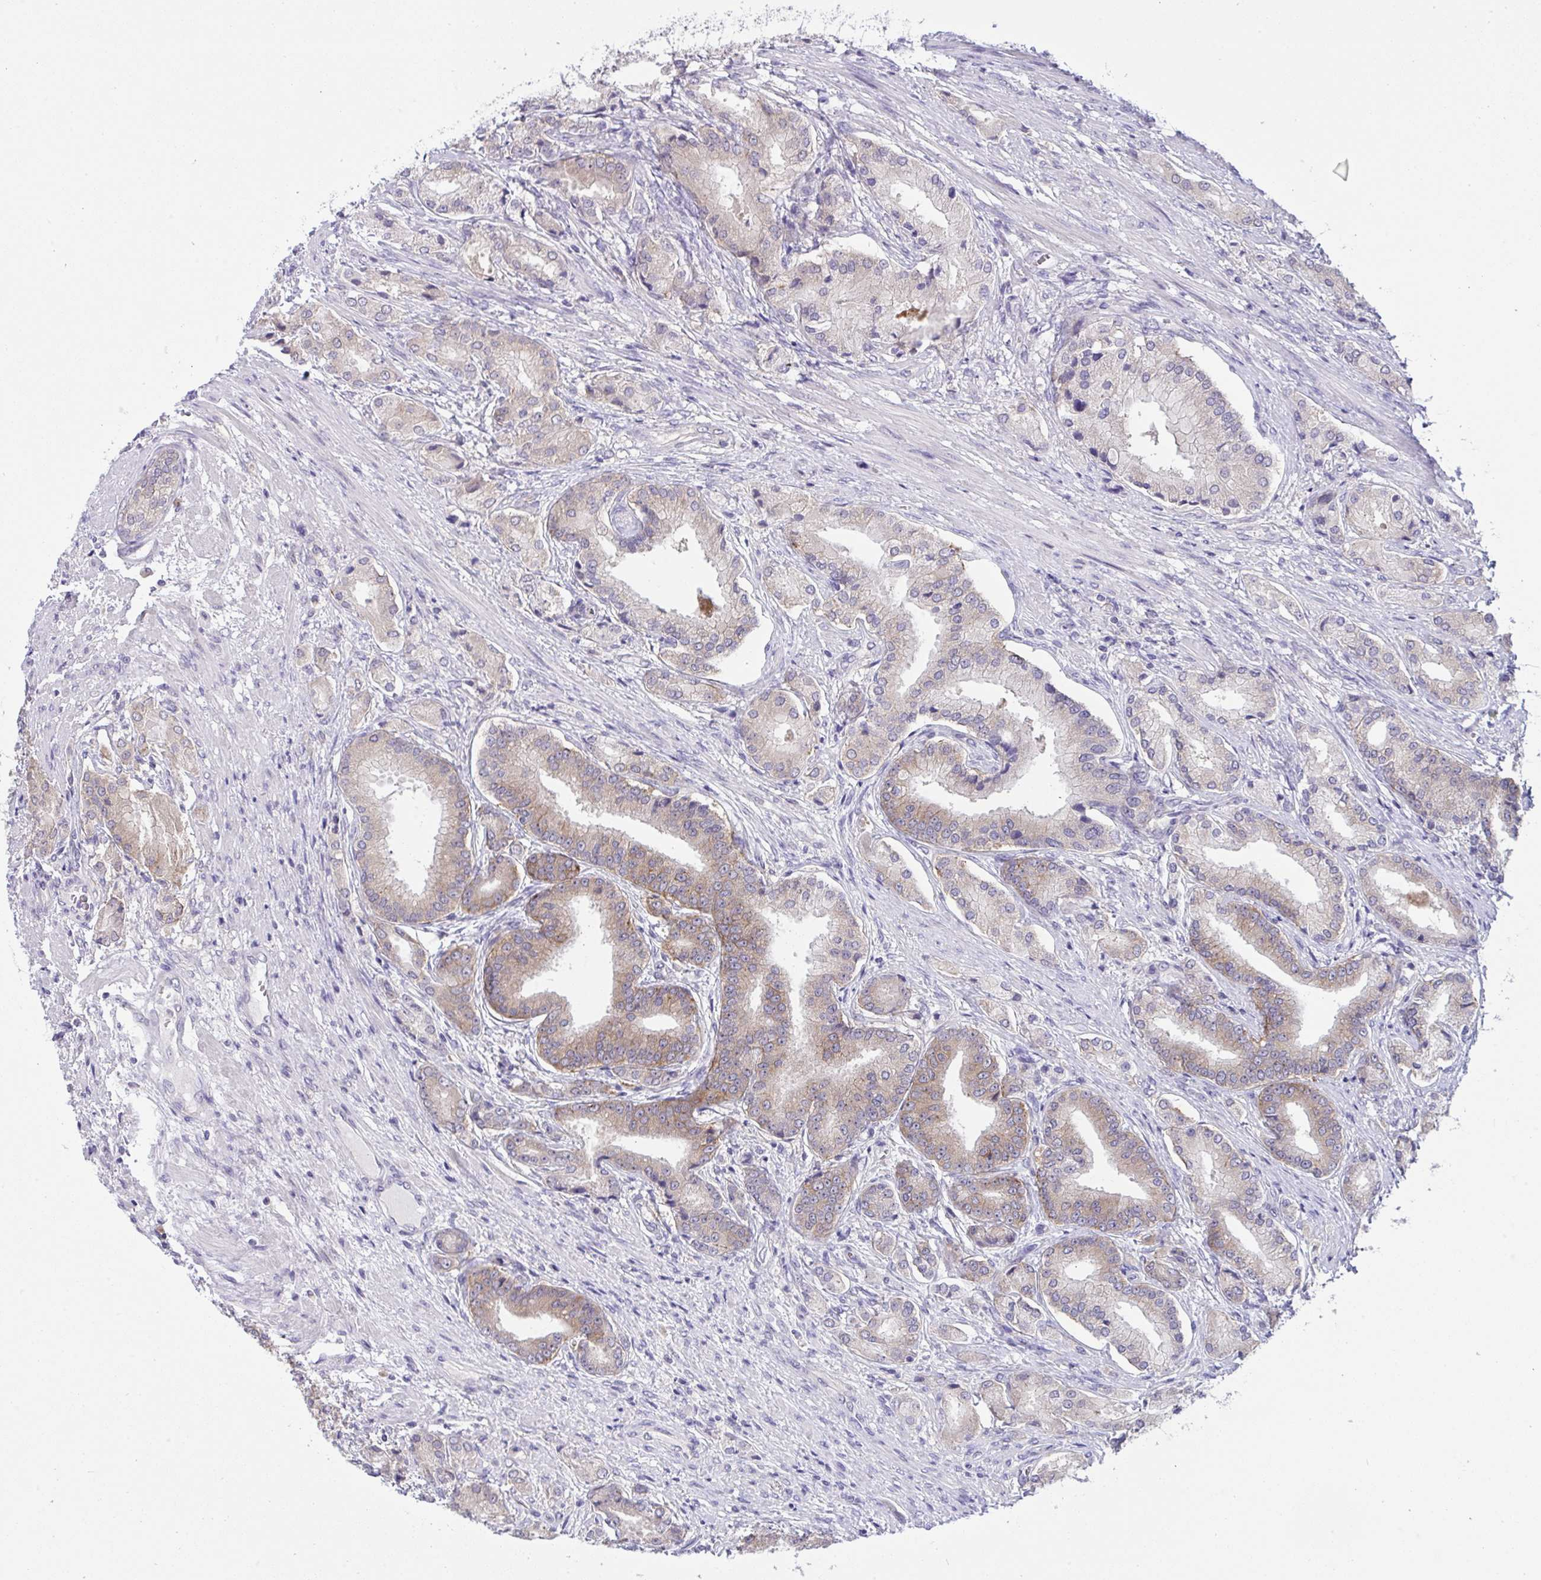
{"staining": {"intensity": "moderate", "quantity": "25%-75%", "location": "cytoplasmic/membranous"}, "tissue": "prostate cancer", "cell_type": "Tumor cells", "image_type": "cancer", "snomed": [{"axis": "morphology", "description": "Adenocarcinoma, High grade"}, {"axis": "topography", "description": "Prostate and seminal vesicle, NOS"}], "caption": "A brown stain shows moderate cytoplasmic/membranous staining of a protein in adenocarcinoma (high-grade) (prostate) tumor cells.", "gene": "TMEM41A", "patient": {"sex": "male", "age": 61}}